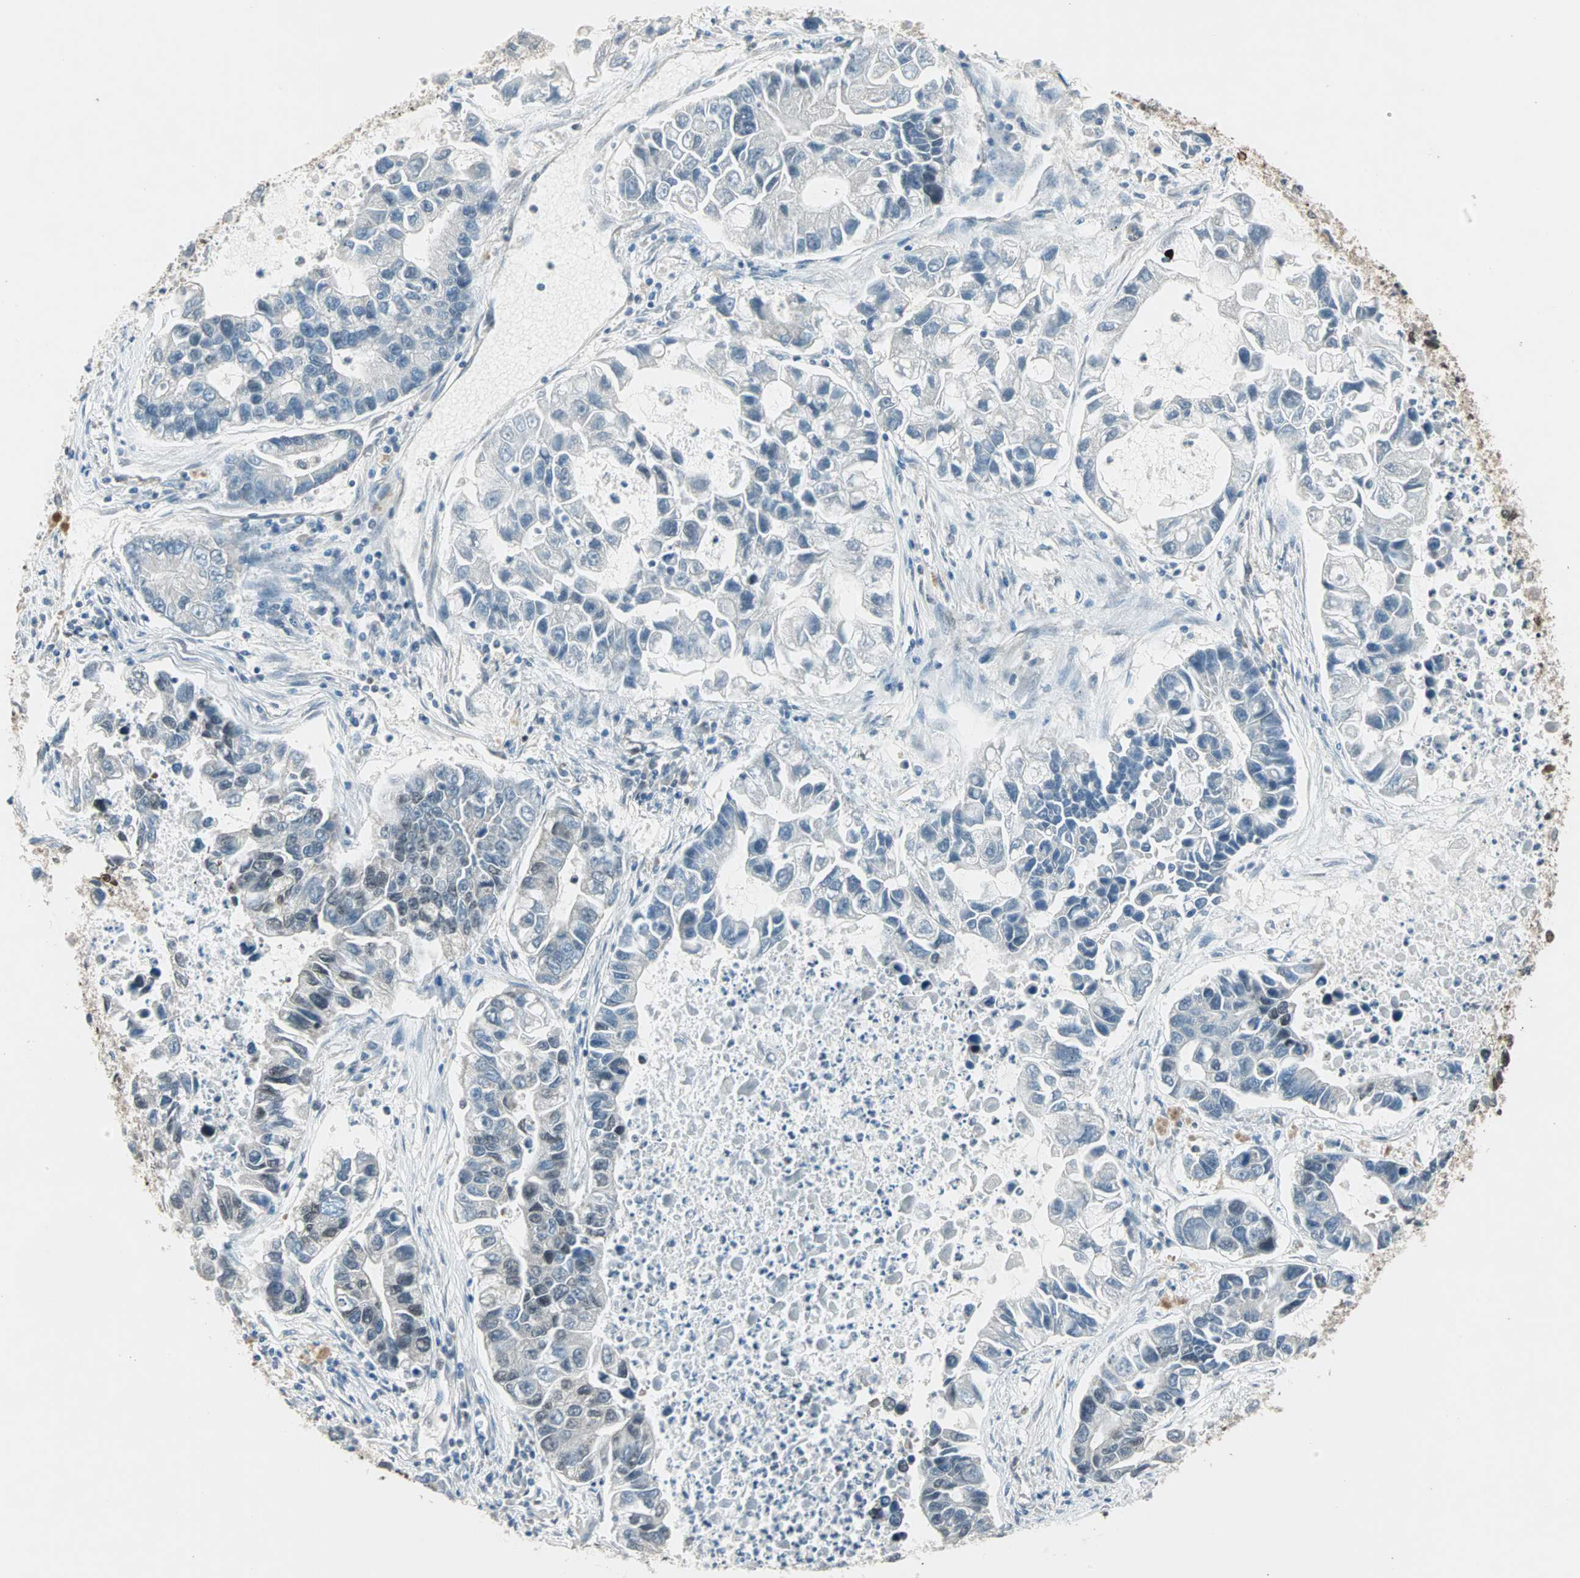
{"staining": {"intensity": "negative", "quantity": "none", "location": "none"}, "tissue": "lung cancer", "cell_type": "Tumor cells", "image_type": "cancer", "snomed": [{"axis": "morphology", "description": "Adenocarcinoma, NOS"}, {"axis": "topography", "description": "Lung"}], "caption": "Lung cancer stained for a protein using IHC displays no staining tumor cells.", "gene": "DAZAP1", "patient": {"sex": "female", "age": 51}}